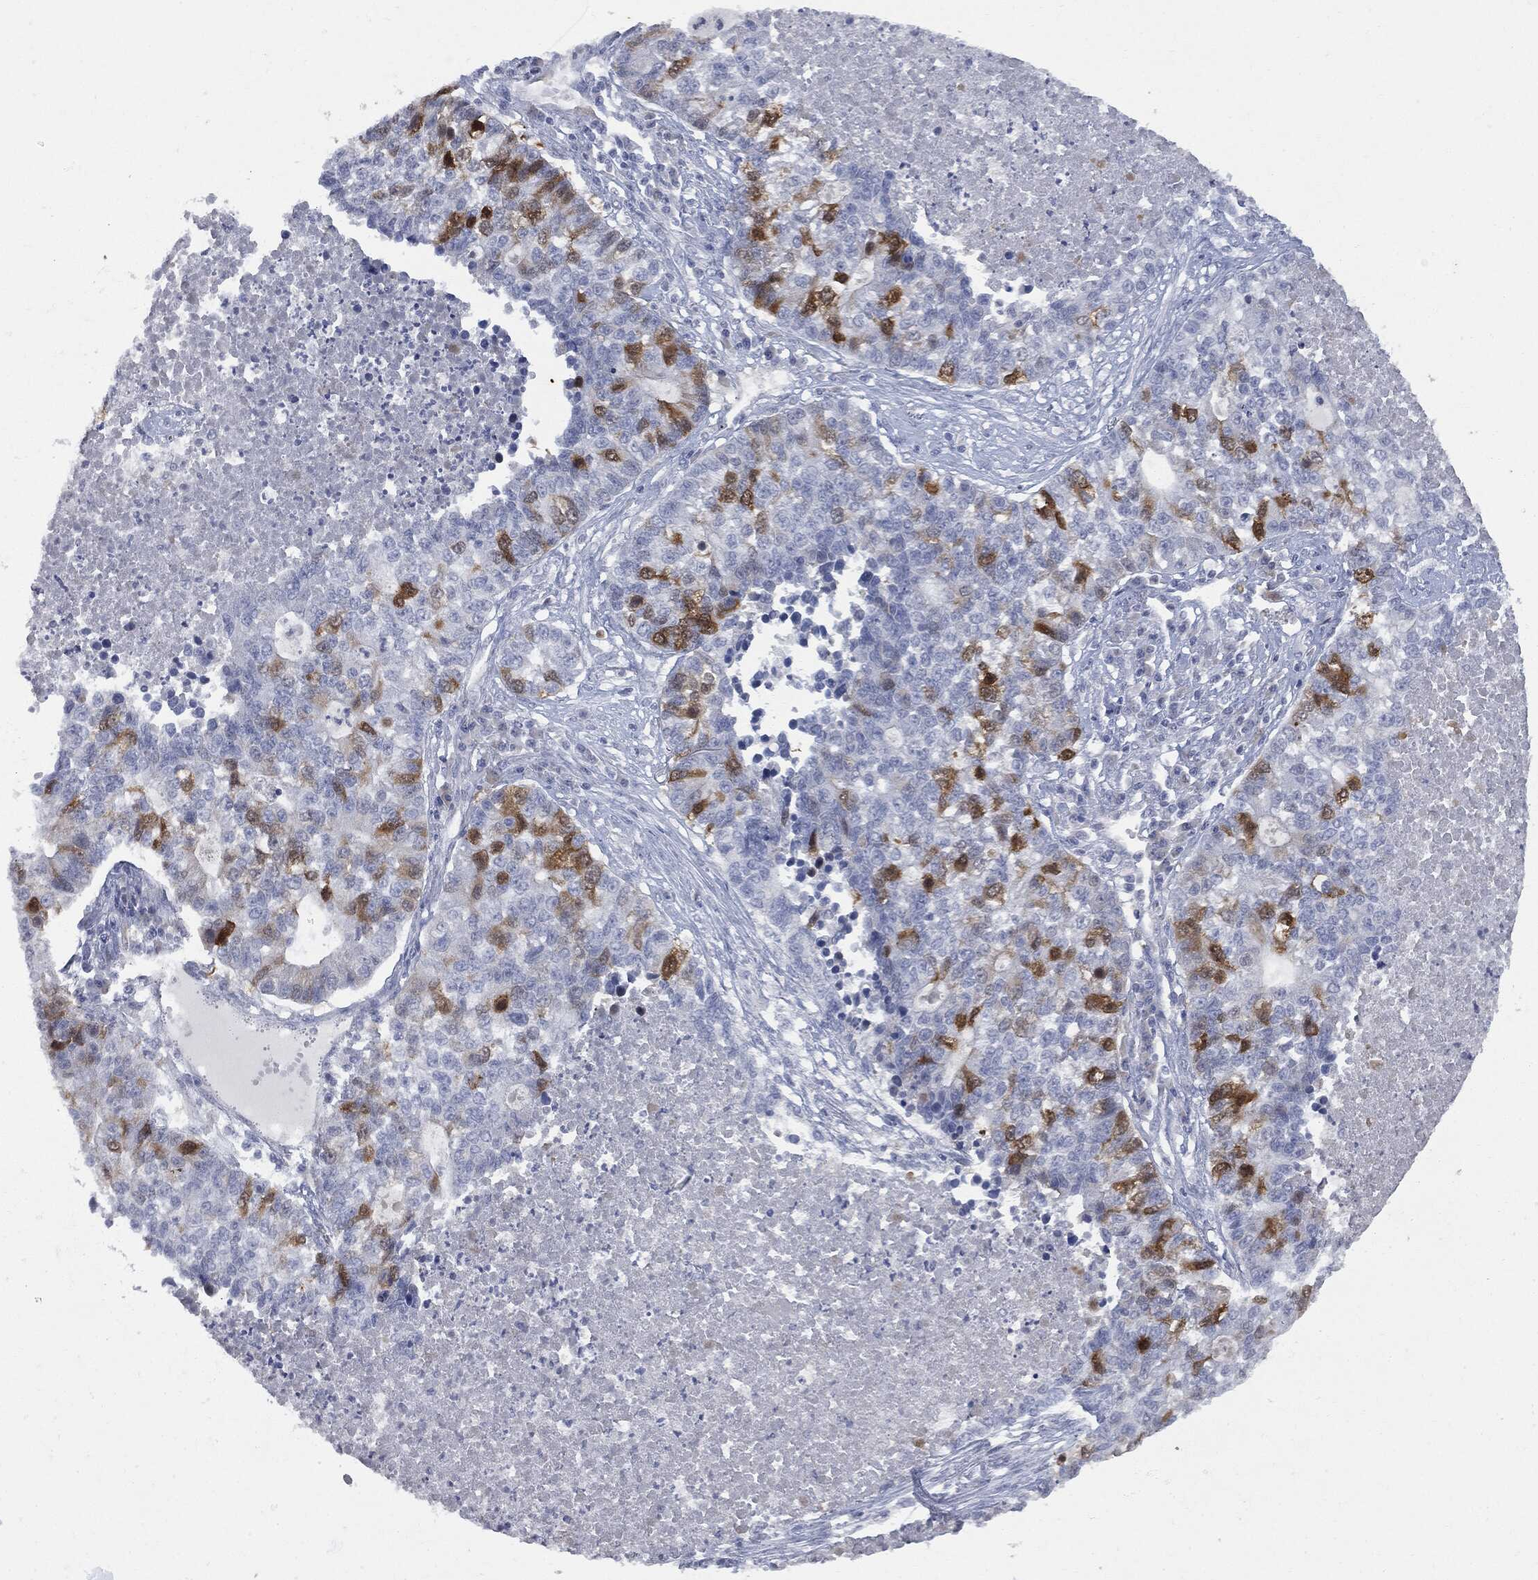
{"staining": {"intensity": "strong", "quantity": "<25%", "location": "cytoplasmic/membranous"}, "tissue": "lung cancer", "cell_type": "Tumor cells", "image_type": "cancer", "snomed": [{"axis": "morphology", "description": "Adenocarcinoma, NOS"}, {"axis": "topography", "description": "Lung"}], "caption": "IHC photomicrograph of lung cancer stained for a protein (brown), which exhibits medium levels of strong cytoplasmic/membranous positivity in approximately <25% of tumor cells.", "gene": "UBE2C", "patient": {"sex": "male", "age": 57}}